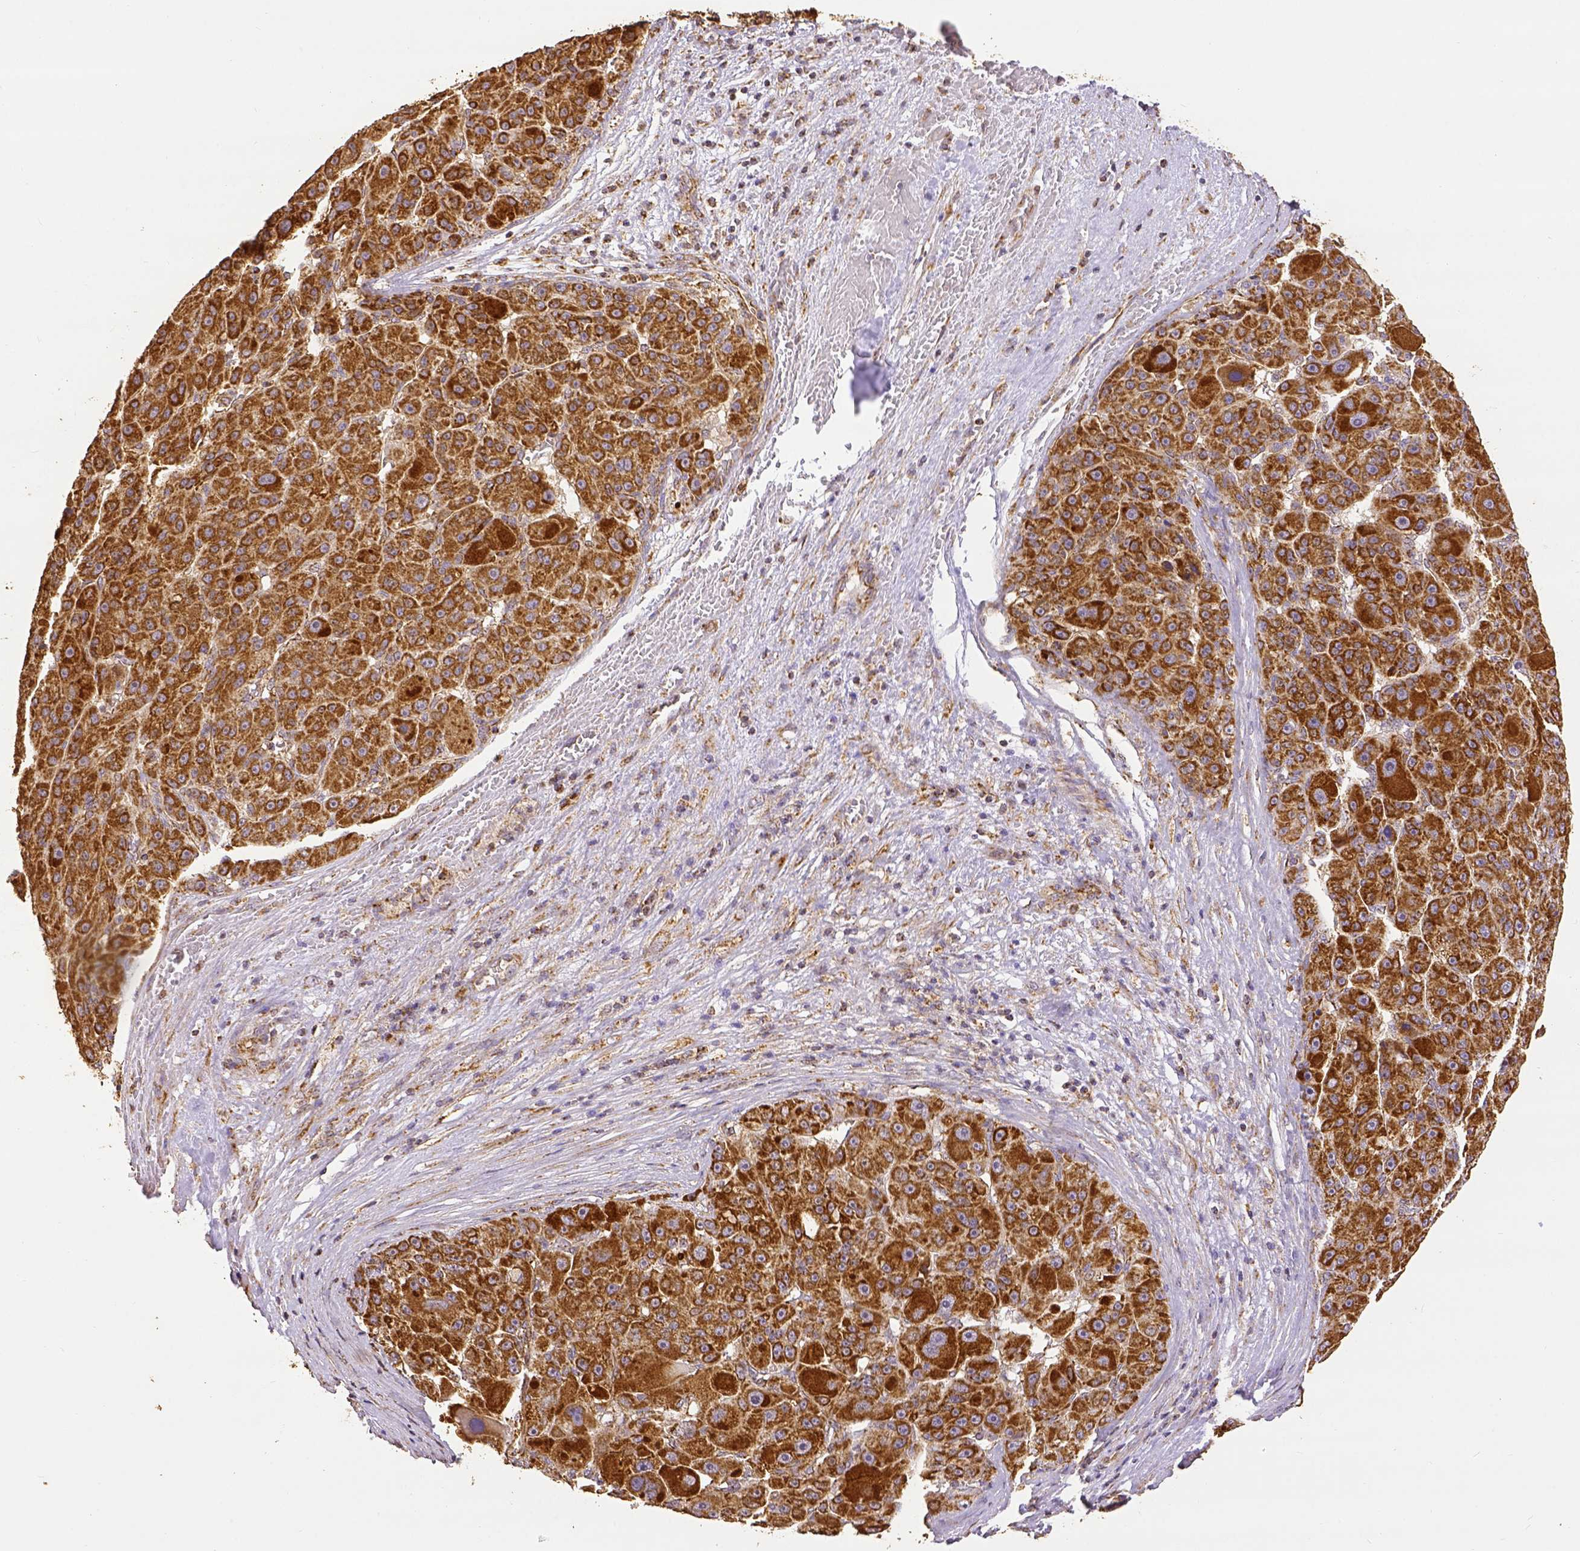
{"staining": {"intensity": "strong", "quantity": ">75%", "location": "cytoplasmic/membranous"}, "tissue": "liver cancer", "cell_type": "Tumor cells", "image_type": "cancer", "snomed": [{"axis": "morphology", "description": "Carcinoma, Hepatocellular, NOS"}, {"axis": "topography", "description": "Liver"}], "caption": "Immunohistochemistry staining of hepatocellular carcinoma (liver), which reveals high levels of strong cytoplasmic/membranous positivity in about >75% of tumor cells indicating strong cytoplasmic/membranous protein staining. The staining was performed using DAB (brown) for protein detection and nuclei were counterstained in hematoxylin (blue).", "gene": "SDHB", "patient": {"sex": "male", "age": 76}}